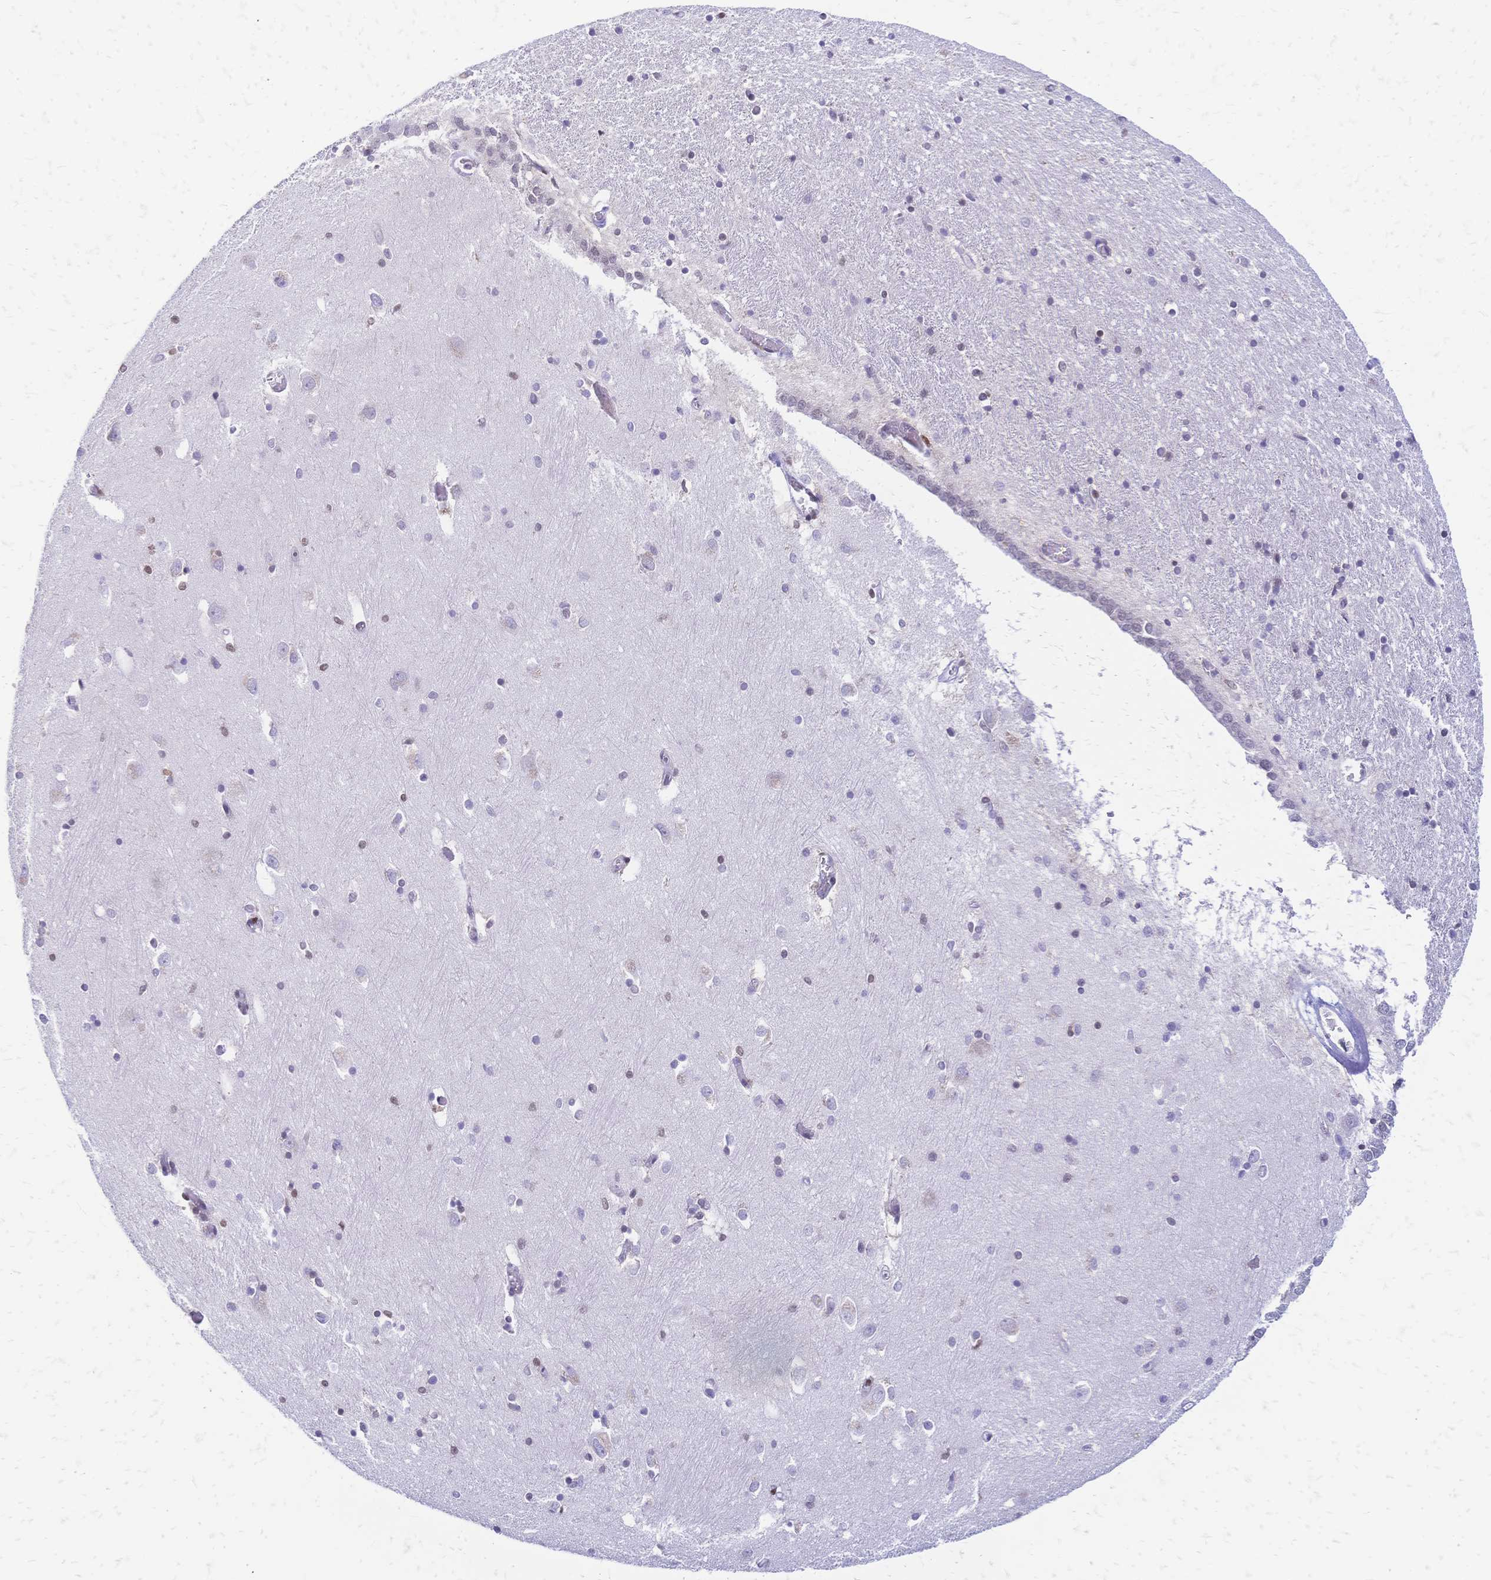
{"staining": {"intensity": "moderate", "quantity": "25%-75%", "location": "nuclear"}, "tissue": "caudate", "cell_type": "Glial cells", "image_type": "normal", "snomed": [{"axis": "morphology", "description": "Normal tissue, NOS"}, {"axis": "topography", "description": "Lateral ventricle wall"}, {"axis": "topography", "description": "Hippocampus"}], "caption": "High-magnification brightfield microscopy of normal caudate stained with DAB (3,3'-diaminobenzidine) (brown) and counterstained with hematoxylin (blue). glial cells exhibit moderate nuclear staining is appreciated in approximately25%-75% of cells.", "gene": "NFIC", "patient": {"sex": "female", "age": 63}}